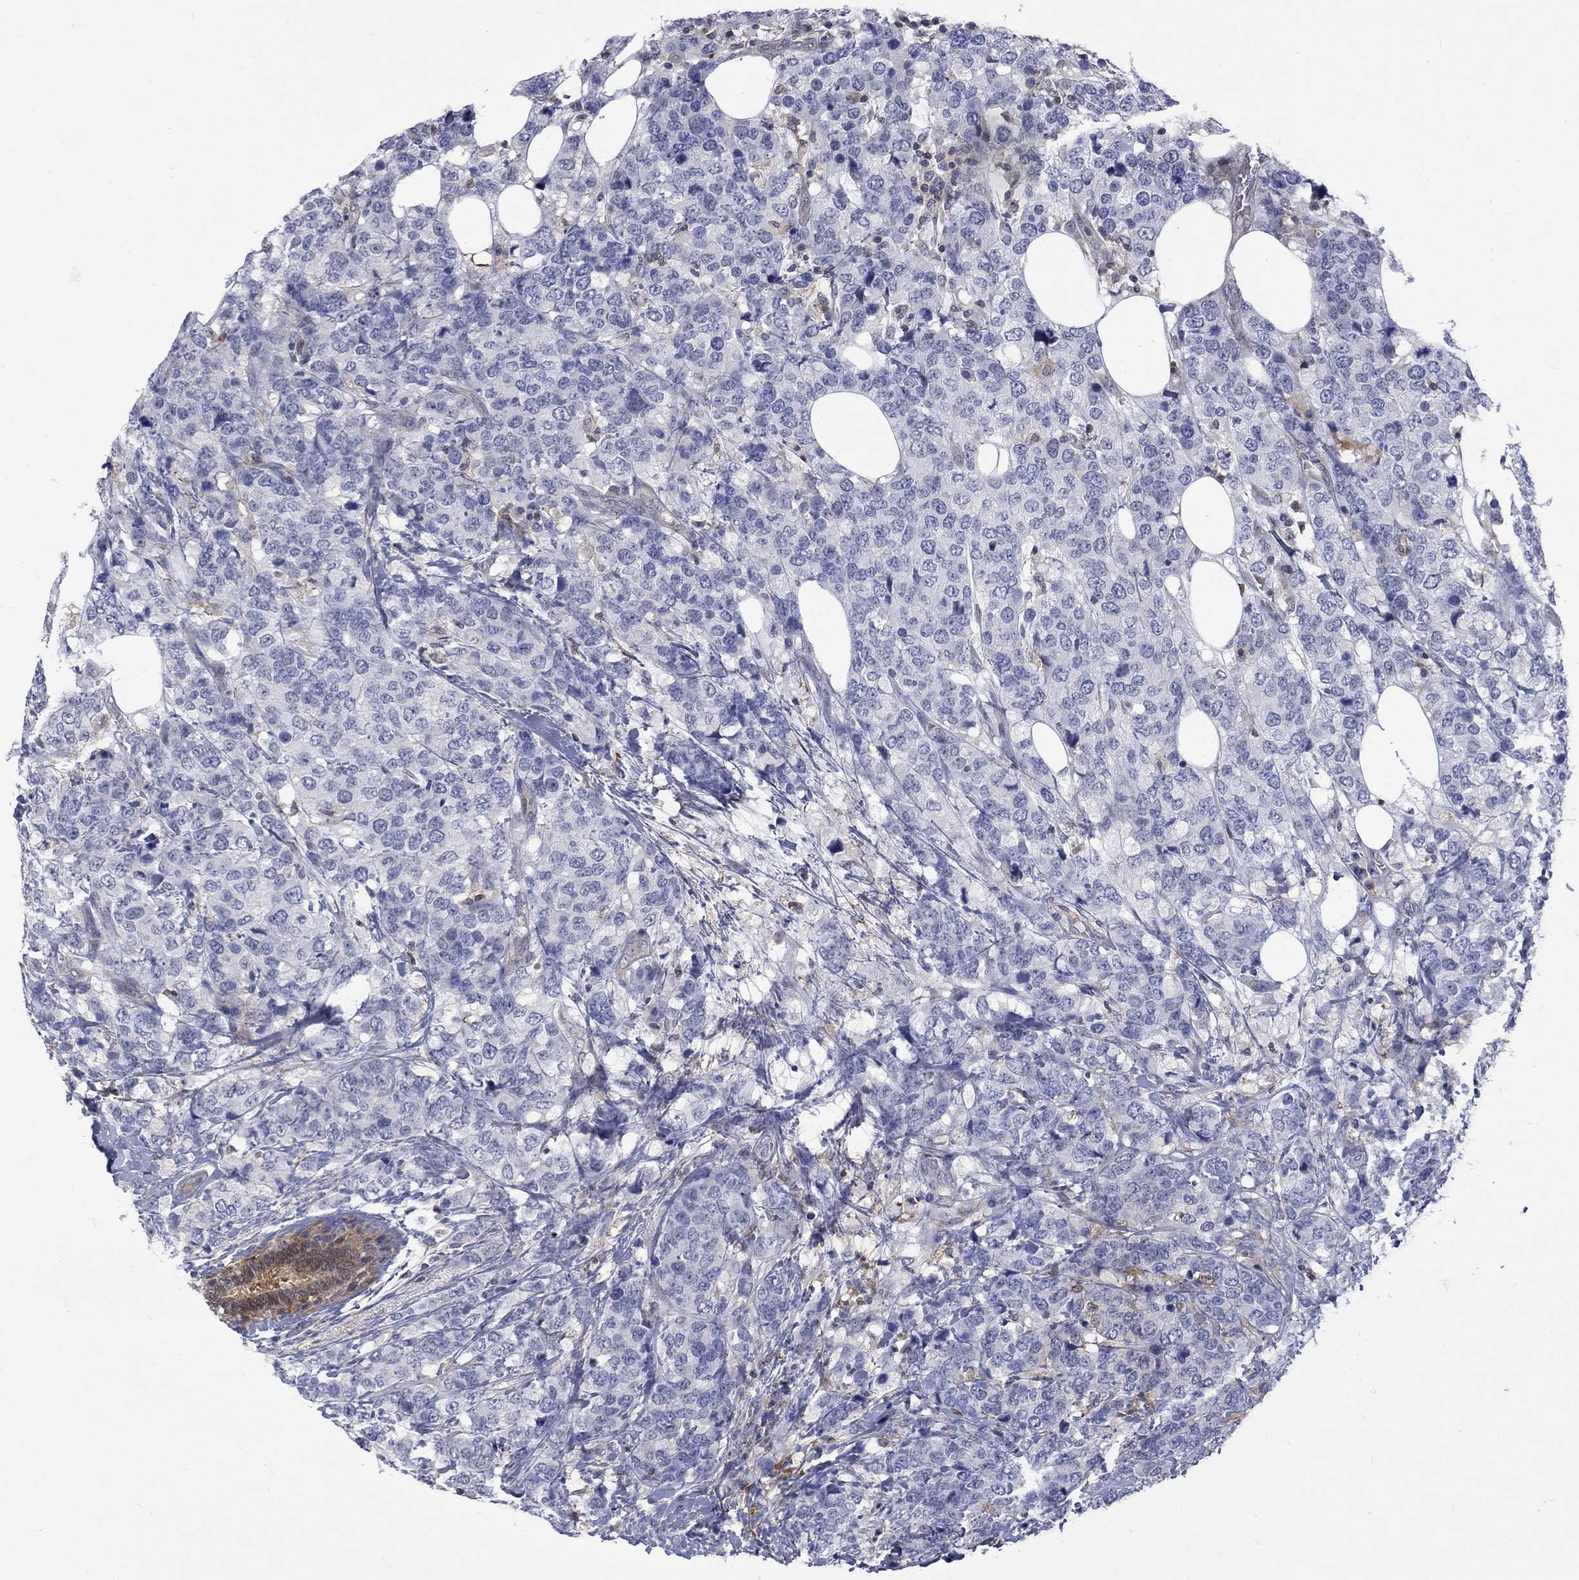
{"staining": {"intensity": "negative", "quantity": "none", "location": "none"}, "tissue": "breast cancer", "cell_type": "Tumor cells", "image_type": "cancer", "snomed": [{"axis": "morphology", "description": "Lobular carcinoma"}, {"axis": "topography", "description": "Breast"}], "caption": "Image shows no significant protein staining in tumor cells of breast cancer.", "gene": "HKDC1", "patient": {"sex": "female", "age": 59}}